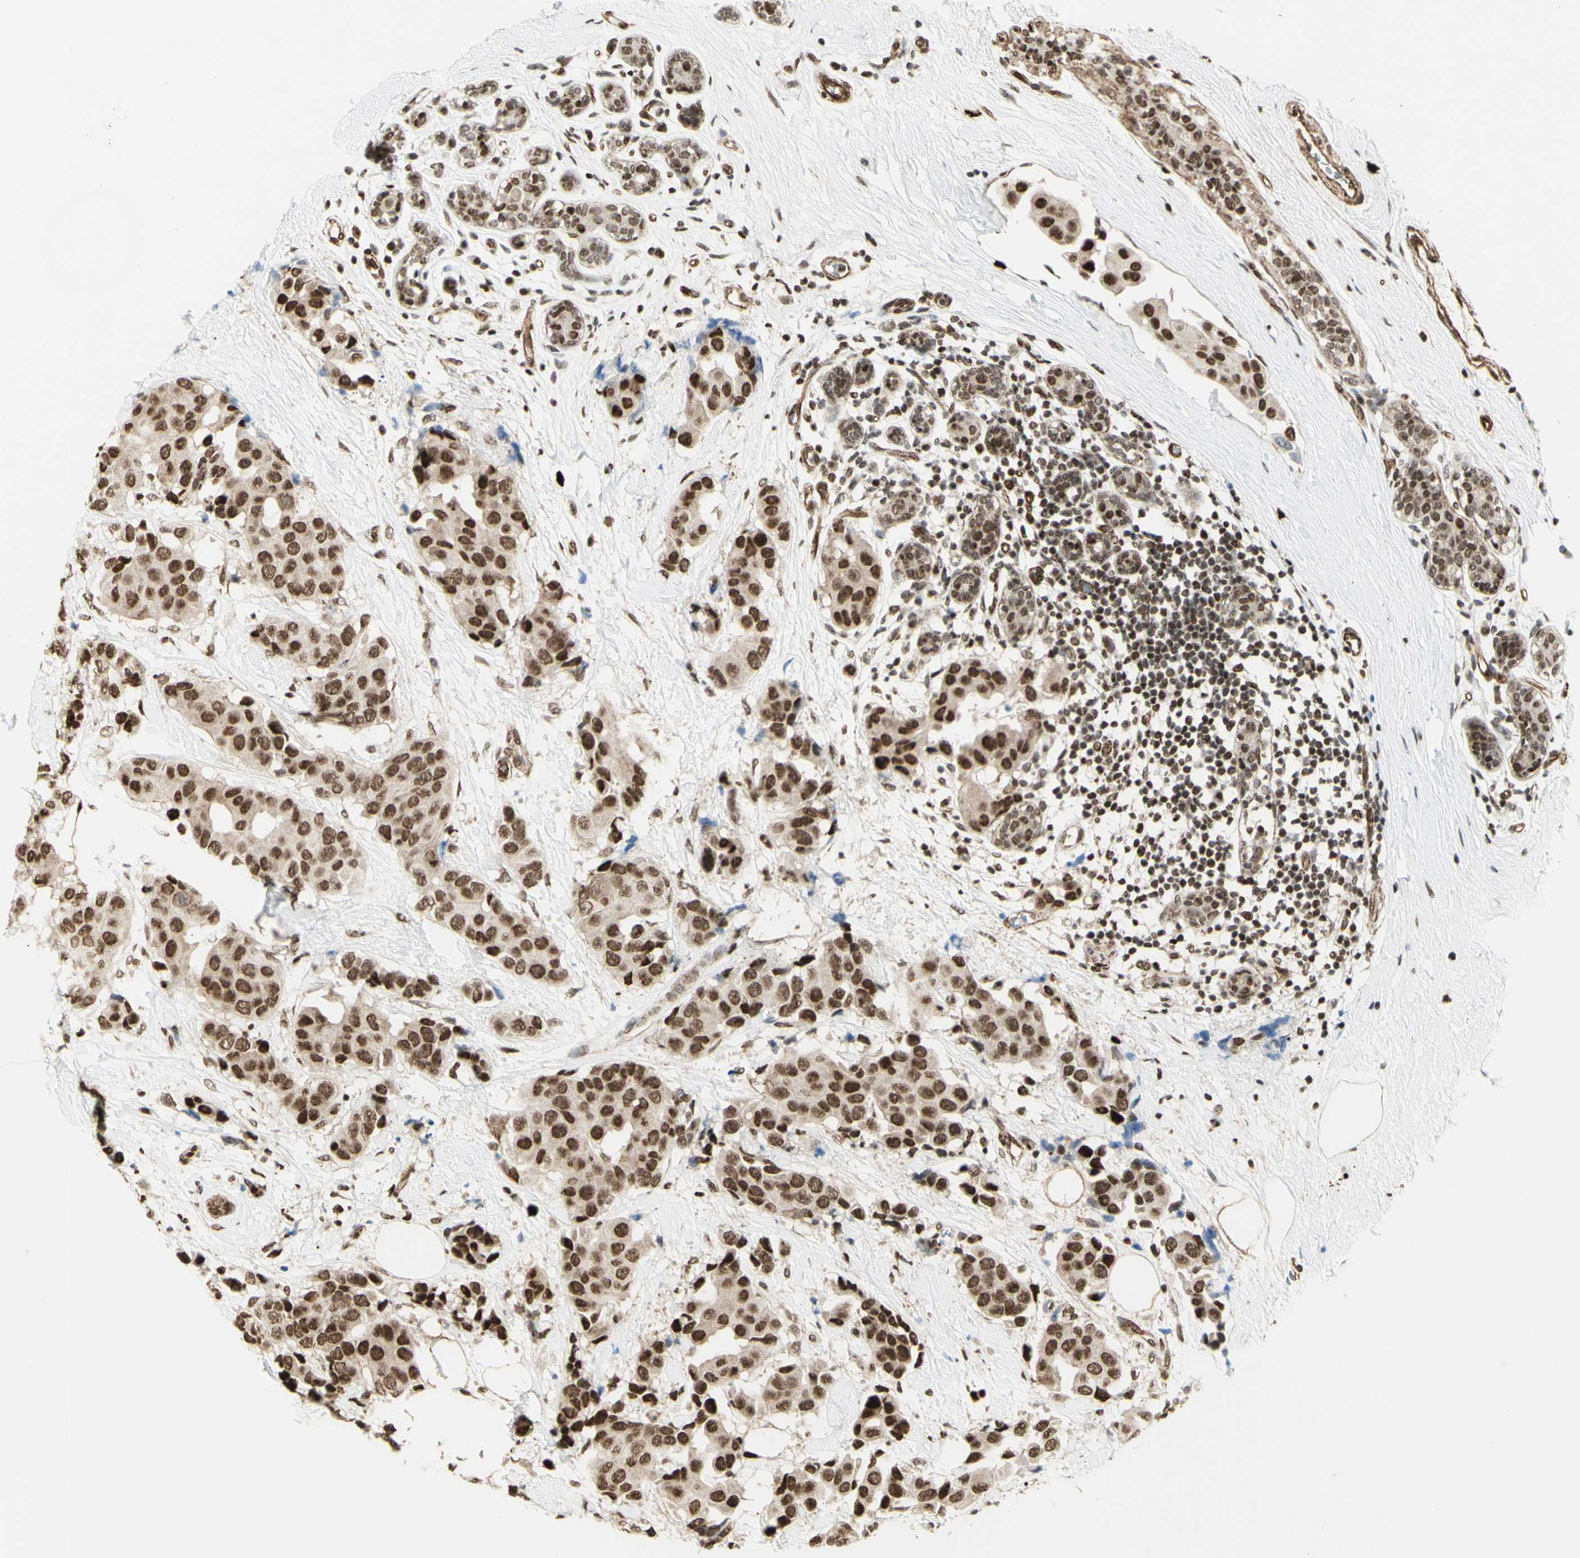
{"staining": {"intensity": "moderate", "quantity": ">75%", "location": "nuclear"}, "tissue": "breast cancer", "cell_type": "Tumor cells", "image_type": "cancer", "snomed": [{"axis": "morphology", "description": "Normal tissue, NOS"}, {"axis": "morphology", "description": "Duct carcinoma"}, {"axis": "topography", "description": "Breast"}], "caption": "Breast cancer (infiltrating ductal carcinoma) was stained to show a protein in brown. There is medium levels of moderate nuclear expression in approximately >75% of tumor cells.", "gene": "ZMYM6", "patient": {"sex": "female", "age": 39}}